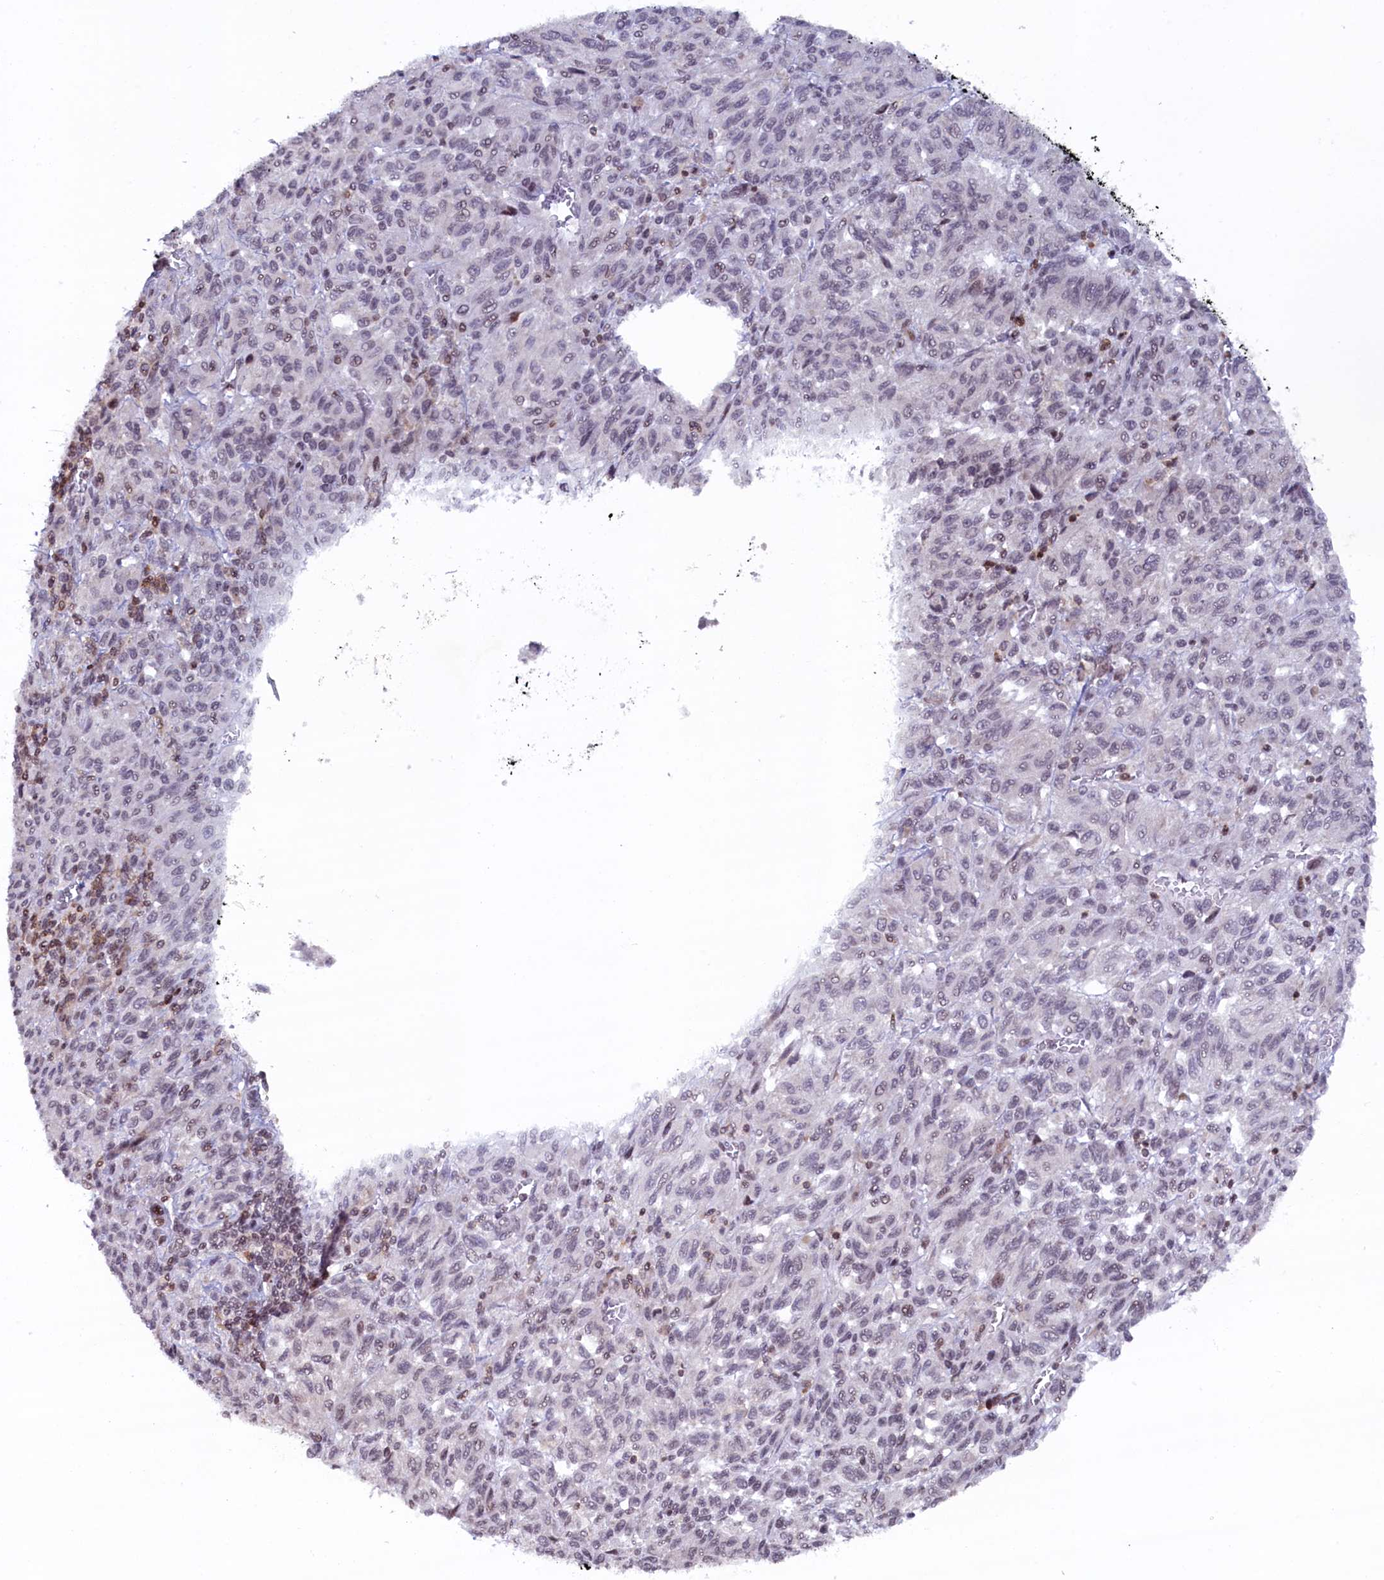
{"staining": {"intensity": "negative", "quantity": "none", "location": "none"}, "tissue": "melanoma", "cell_type": "Tumor cells", "image_type": "cancer", "snomed": [{"axis": "morphology", "description": "Malignant melanoma, Metastatic site"}, {"axis": "topography", "description": "Lung"}], "caption": "Tumor cells are negative for protein expression in human melanoma. The staining is performed using DAB brown chromogen with nuclei counter-stained in using hematoxylin.", "gene": "FYB1", "patient": {"sex": "male", "age": 64}}